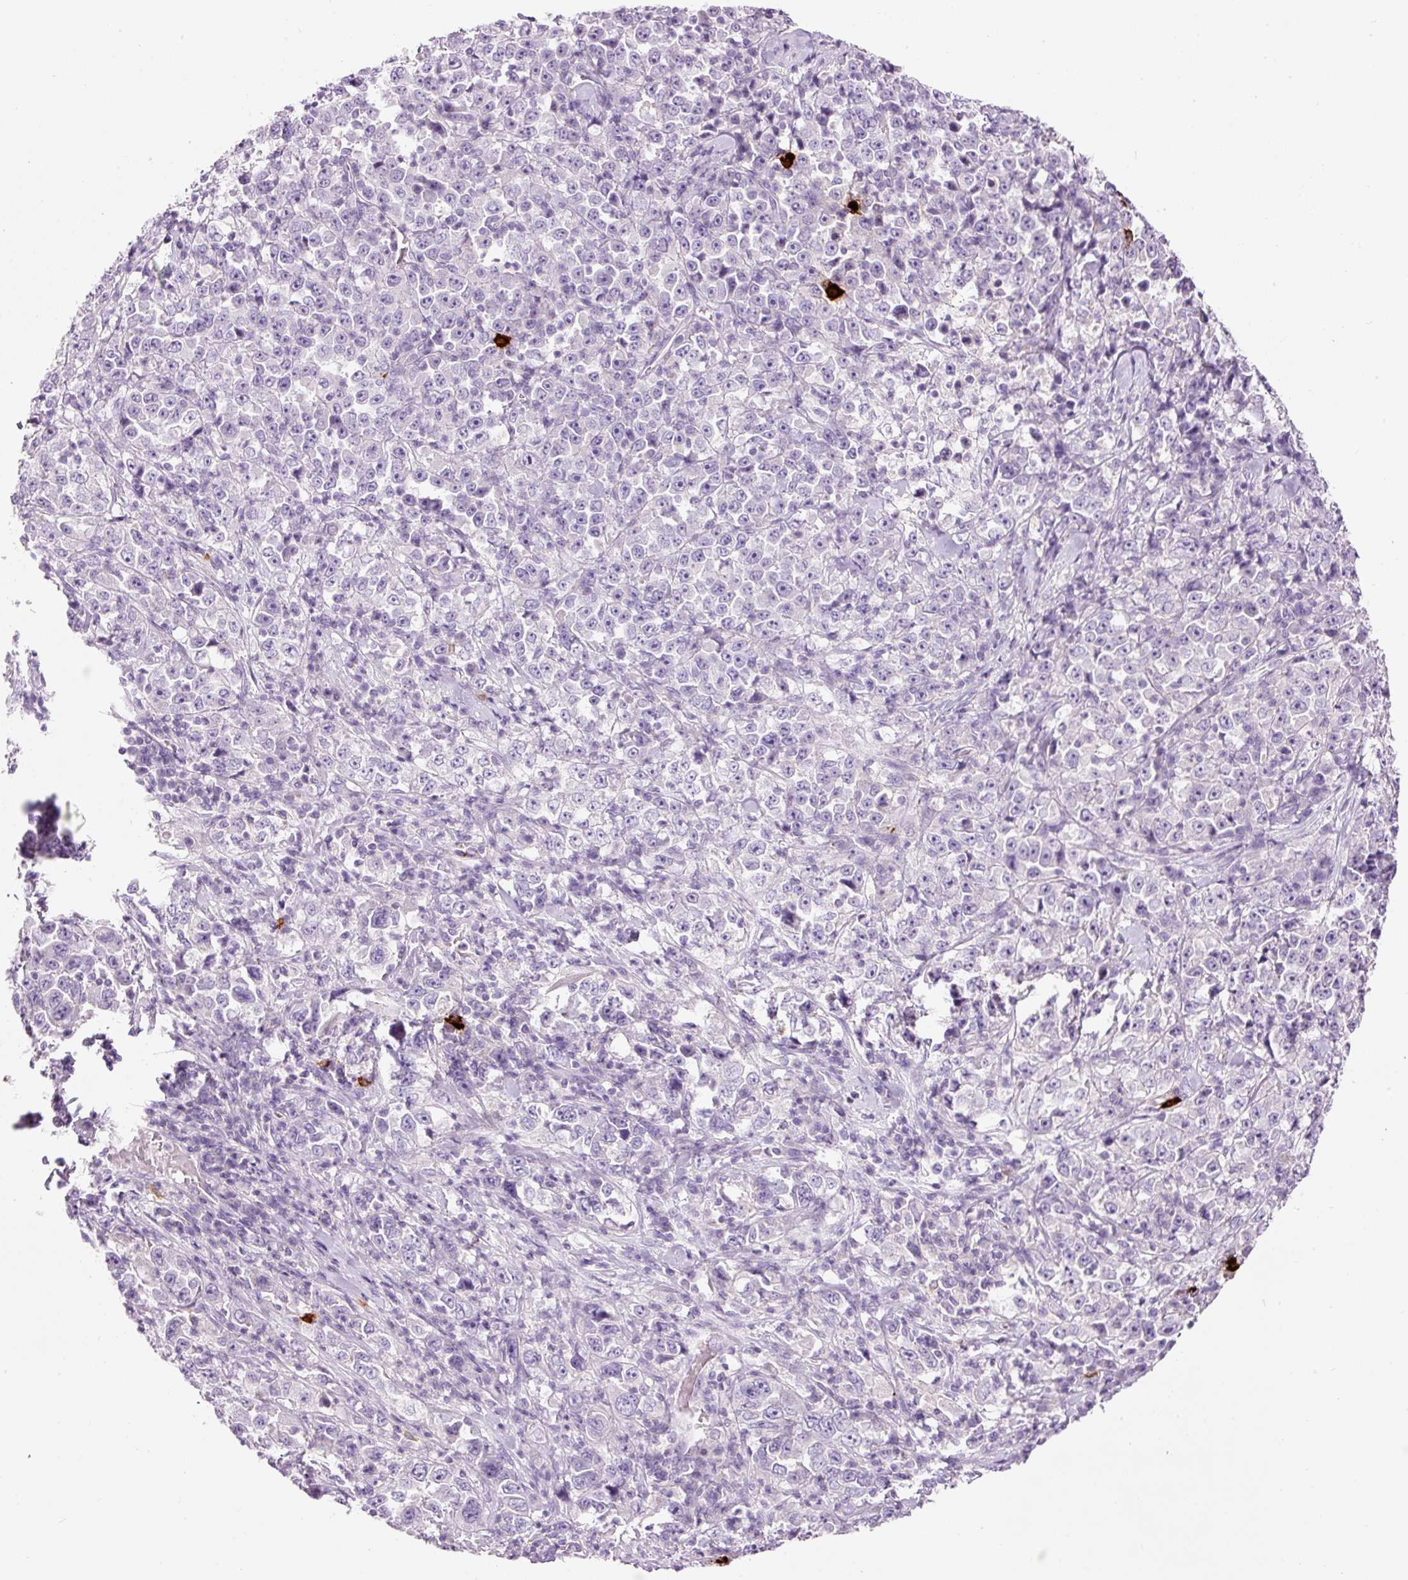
{"staining": {"intensity": "negative", "quantity": "none", "location": "none"}, "tissue": "stomach cancer", "cell_type": "Tumor cells", "image_type": "cancer", "snomed": [{"axis": "morphology", "description": "Normal tissue, NOS"}, {"axis": "morphology", "description": "Adenocarcinoma, NOS"}, {"axis": "topography", "description": "Stomach, upper"}, {"axis": "topography", "description": "Stomach"}], "caption": "Adenocarcinoma (stomach) stained for a protein using IHC demonstrates no positivity tumor cells.", "gene": "CMA1", "patient": {"sex": "male", "age": 59}}